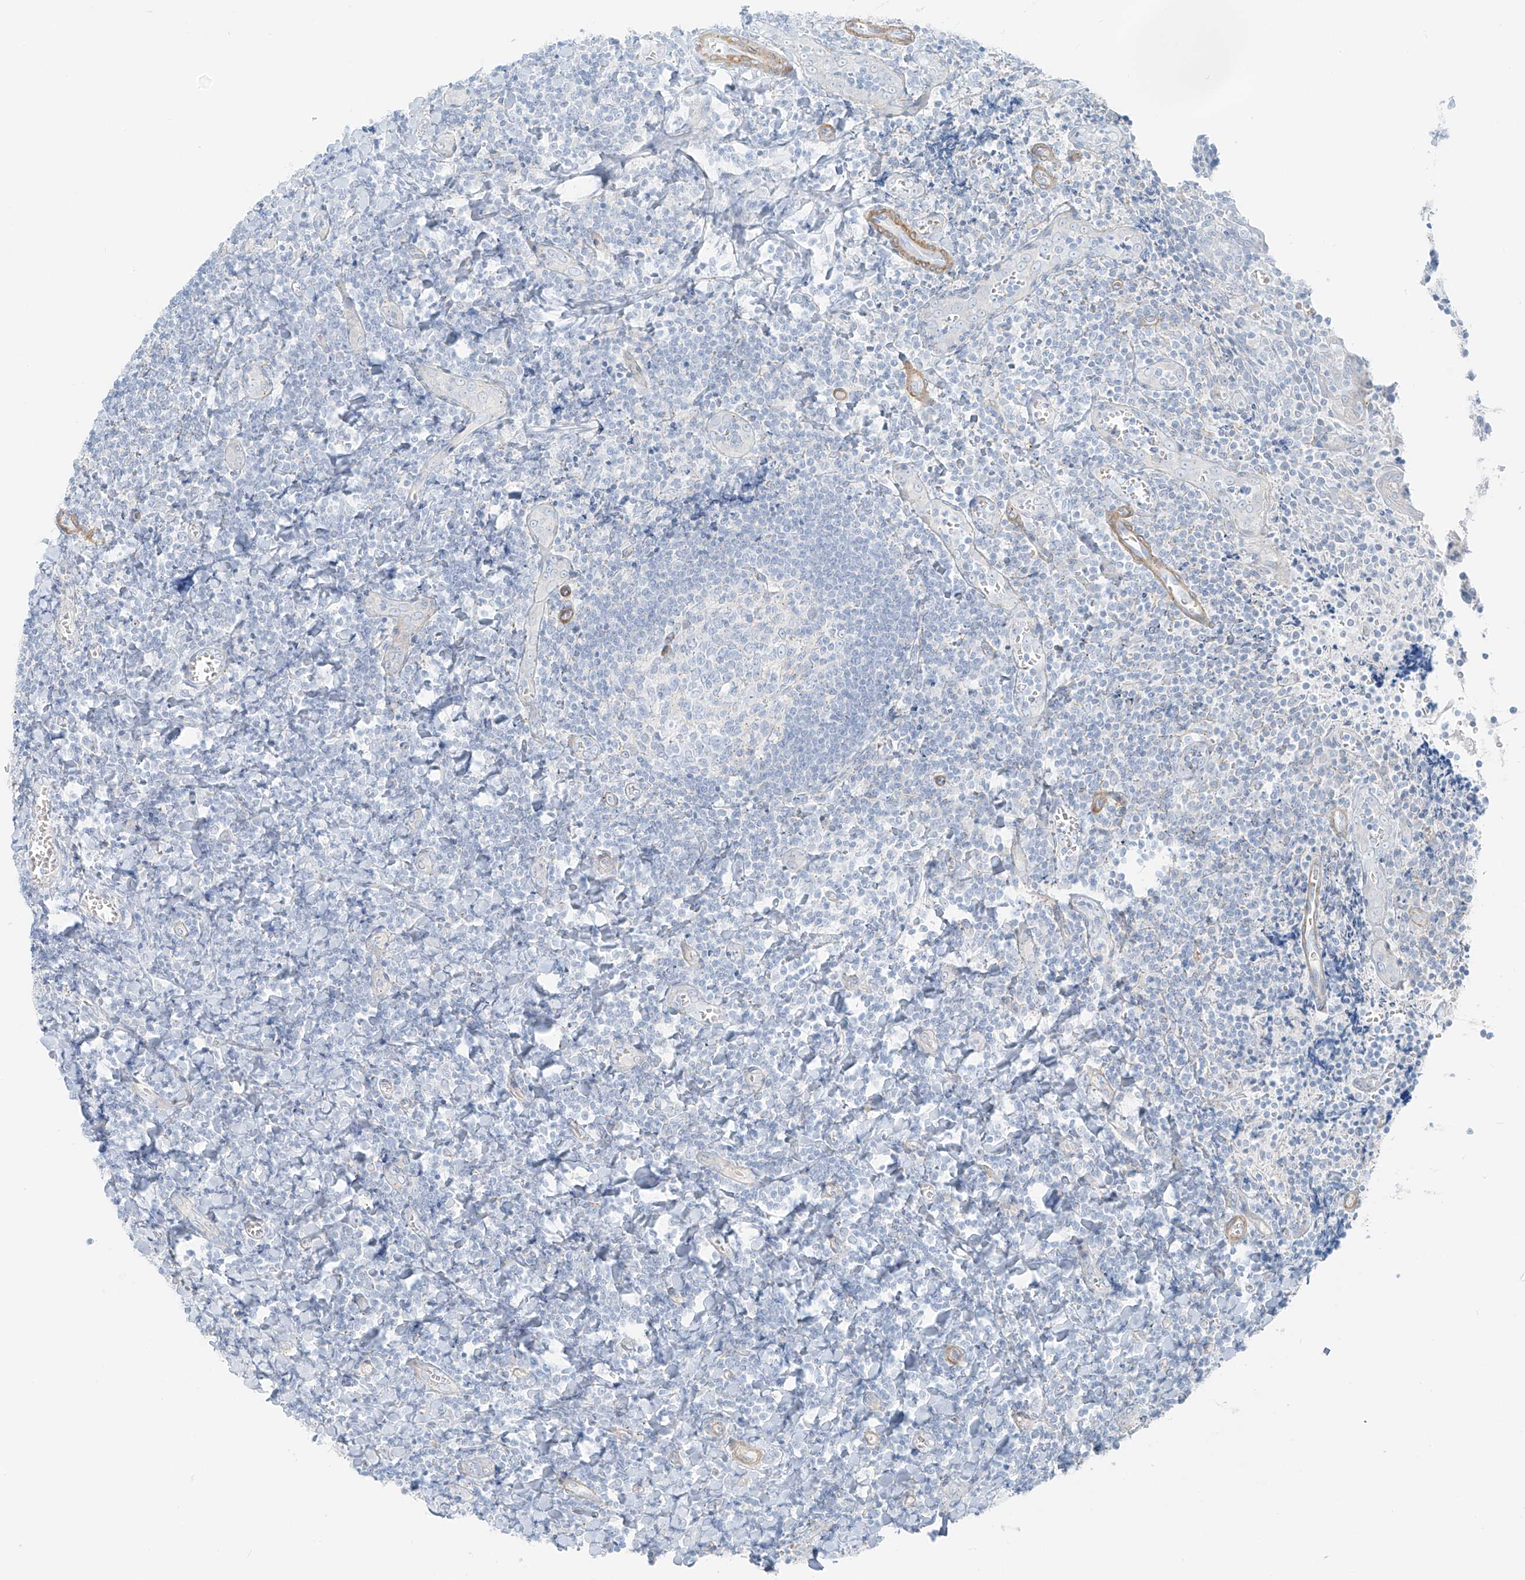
{"staining": {"intensity": "negative", "quantity": "none", "location": "none"}, "tissue": "tonsil", "cell_type": "Germinal center cells", "image_type": "normal", "snomed": [{"axis": "morphology", "description": "Normal tissue, NOS"}, {"axis": "topography", "description": "Tonsil"}], "caption": "DAB immunohistochemical staining of unremarkable human tonsil reveals no significant expression in germinal center cells.", "gene": "SMCP", "patient": {"sex": "male", "age": 27}}